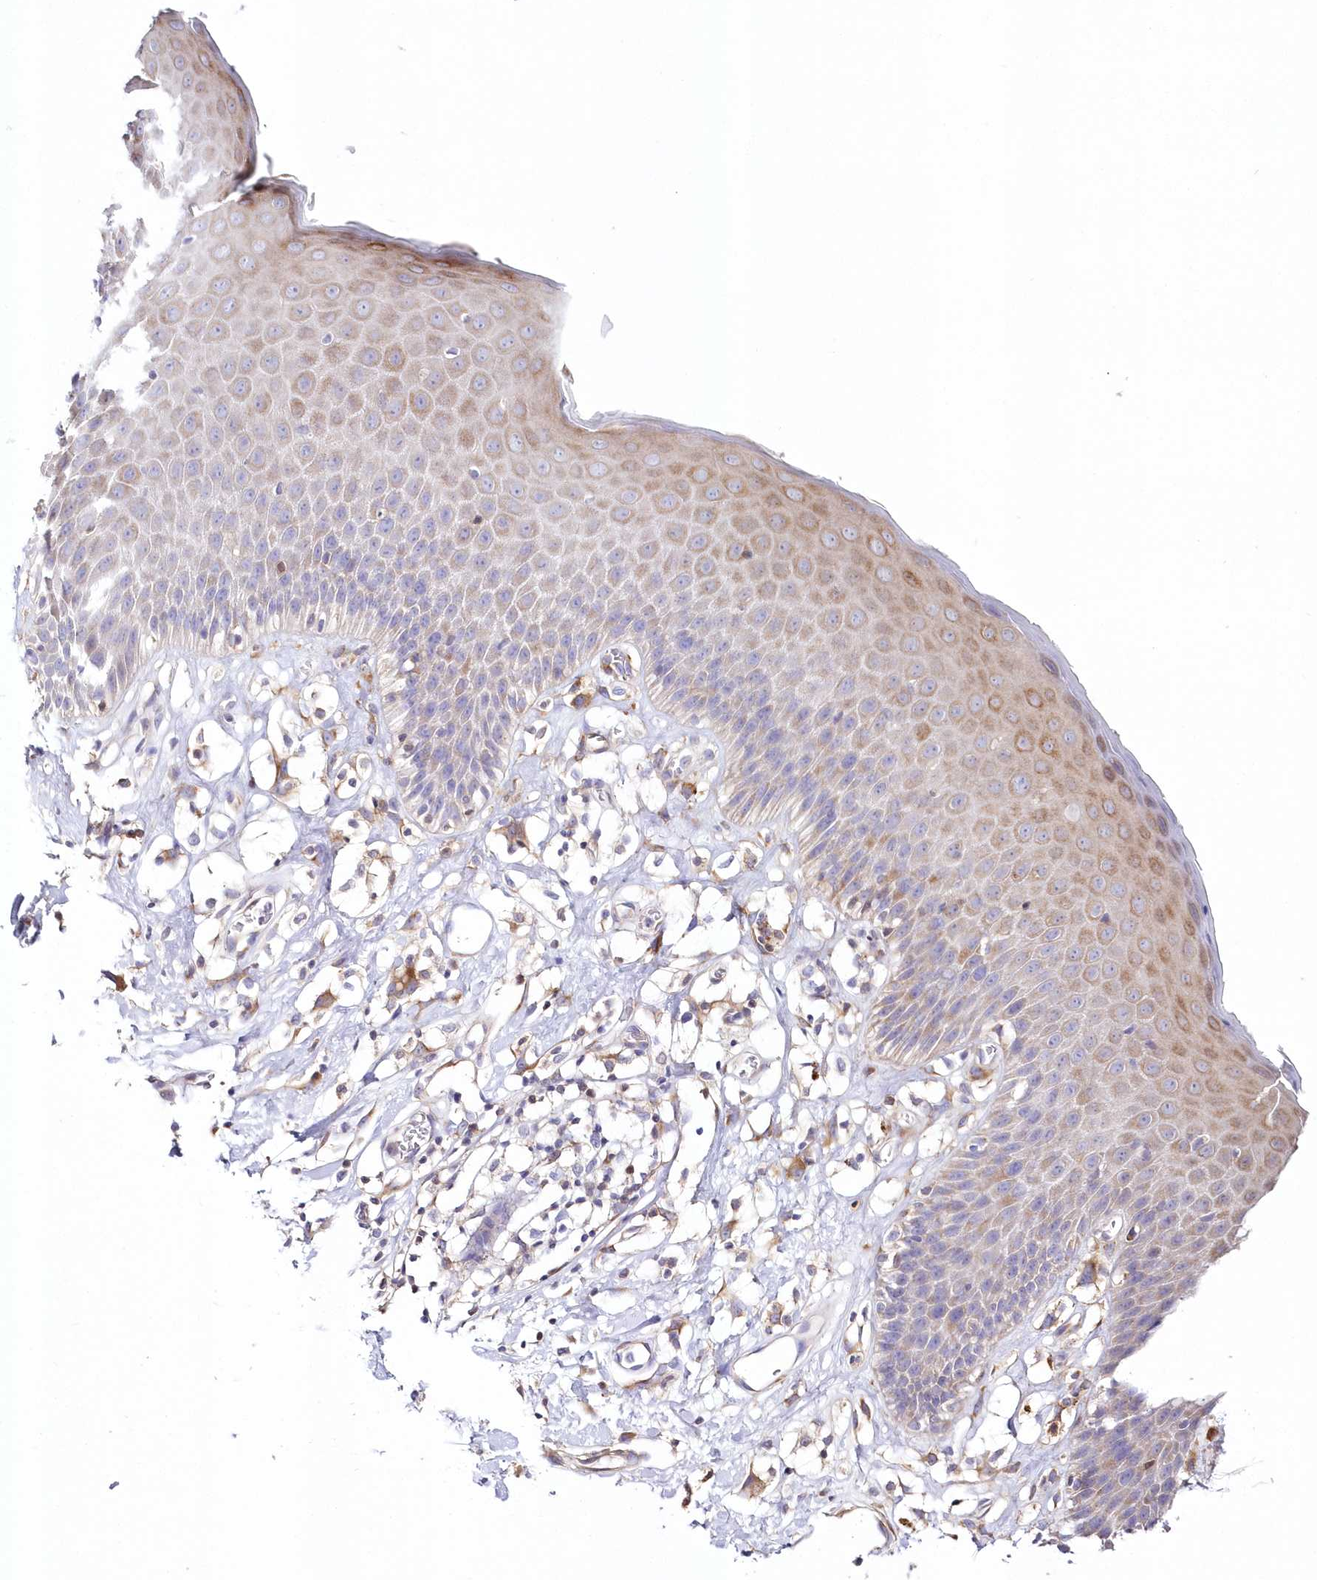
{"staining": {"intensity": "moderate", "quantity": "25%-75%", "location": "cytoplasmic/membranous"}, "tissue": "skin", "cell_type": "Epidermal cells", "image_type": "normal", "snomed": [{"axis": "morphology", "description": "Normal tissue, NOS"}, {"axis": "topography", "description": "Vulva"}], "caption": "Immunohistochemistry staining of benign skin, which displays medium levels of moderate cytoplasmic/membranous expression in approximately 25%-75% of epidermal cells indicating moderate cytoplasmic/membranous protein staining. The staining was performed using DAB (brown) for protein detection and nuclei were counterstained in hematoxylin (blue).", "gene": "ARFGEF3", "patient": {"sex": "female", "age": 68}}